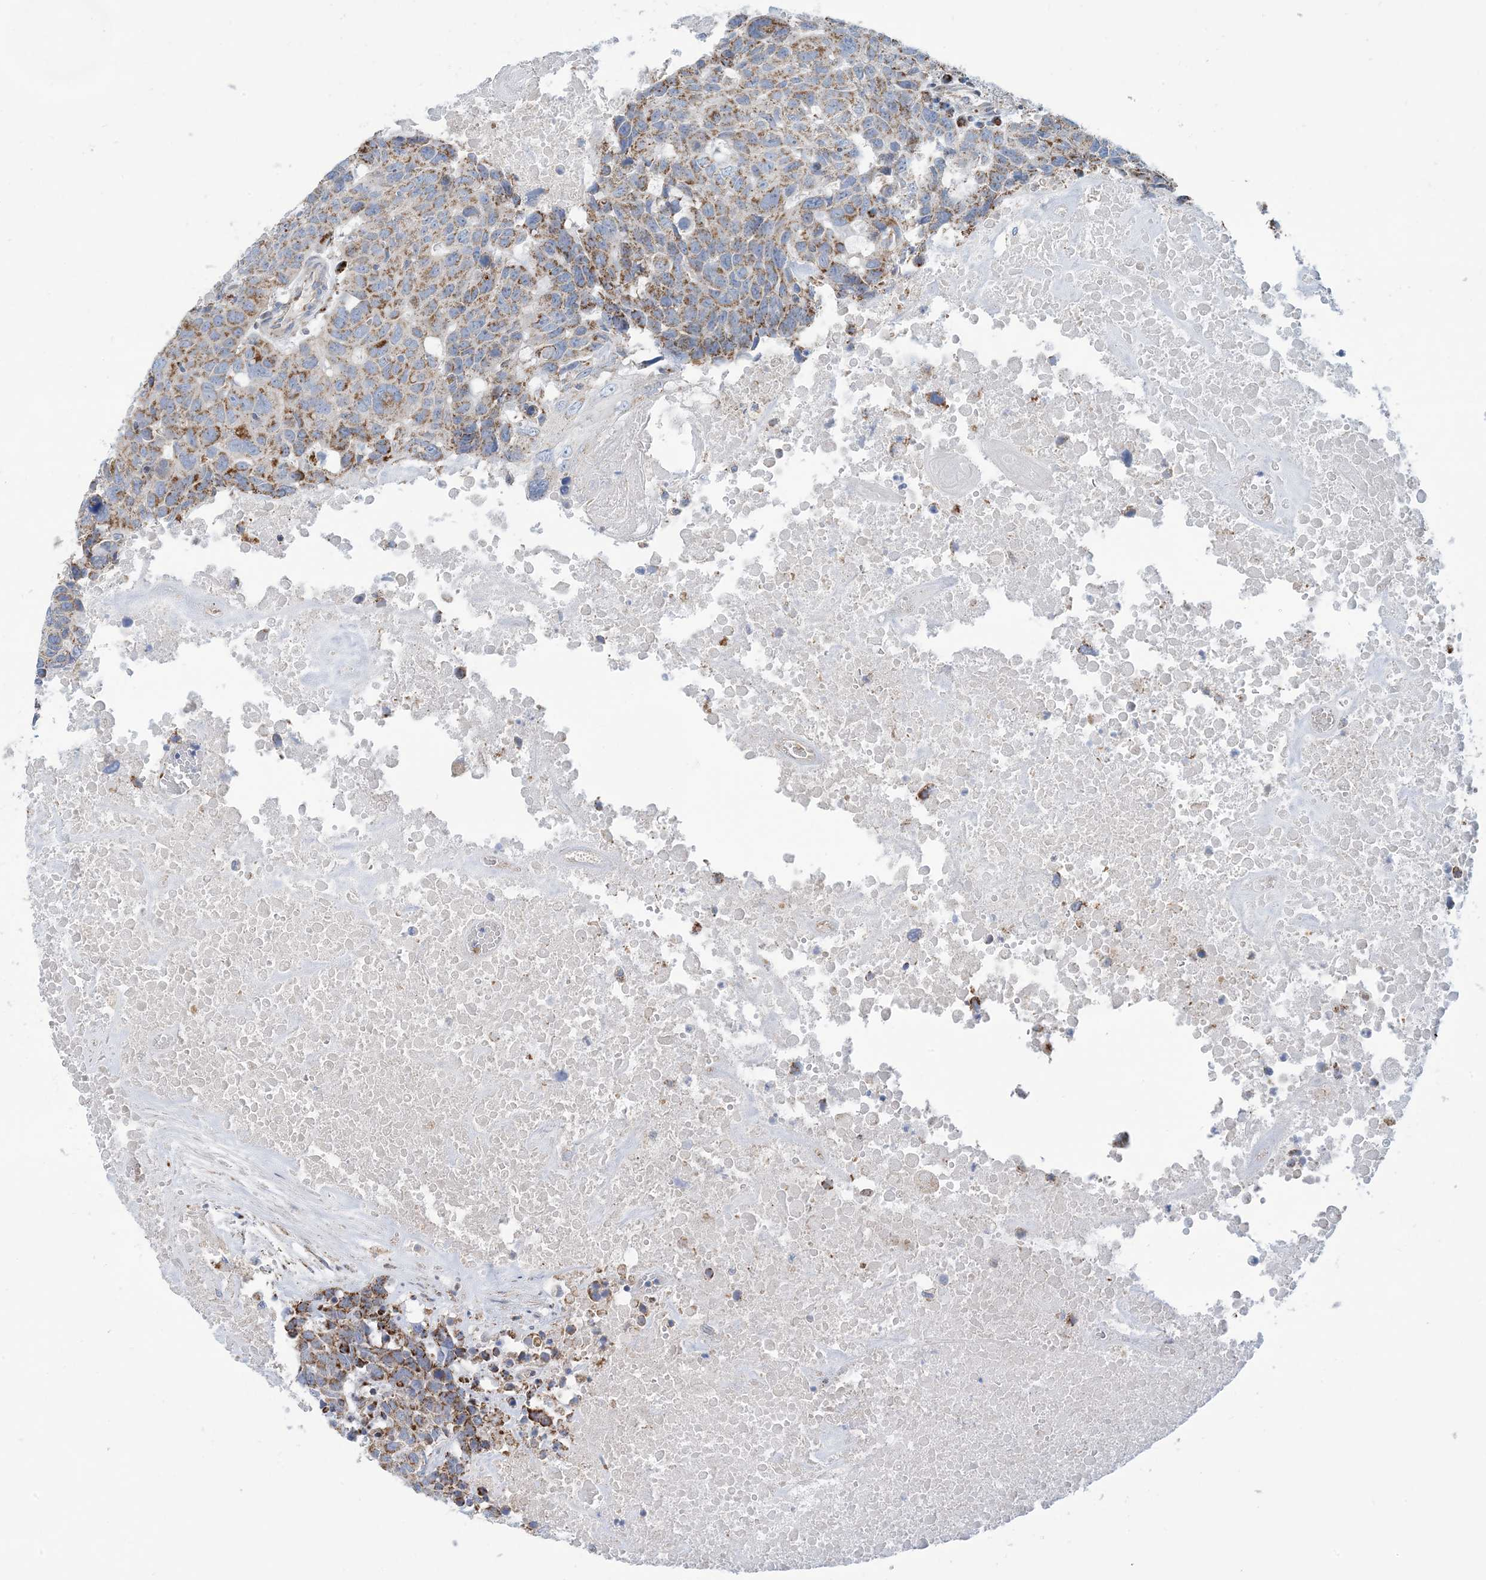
{"staining": {"intensity": "moderate", "quantity": ">75%", "location": "cytoplasmic/membranous"}, "tissue": "head and neck cancer", "cell_type": "Tumor cells", "image_type": "cancer", "snomed": [{"axis": "morphology", "description": "Squamous cell carcinoma, NOS"}, {"axis": "topography", "description": "Head-Neck"}], "caption": "Head and neck squamous cell carcinoma stained with a brown dye shows moderate cytoplasmic/membranous positive positivity in about >75% of tumor cells.", "gene": "PHOSPHO2", "patient": {"sex": "male", "age": 66}}